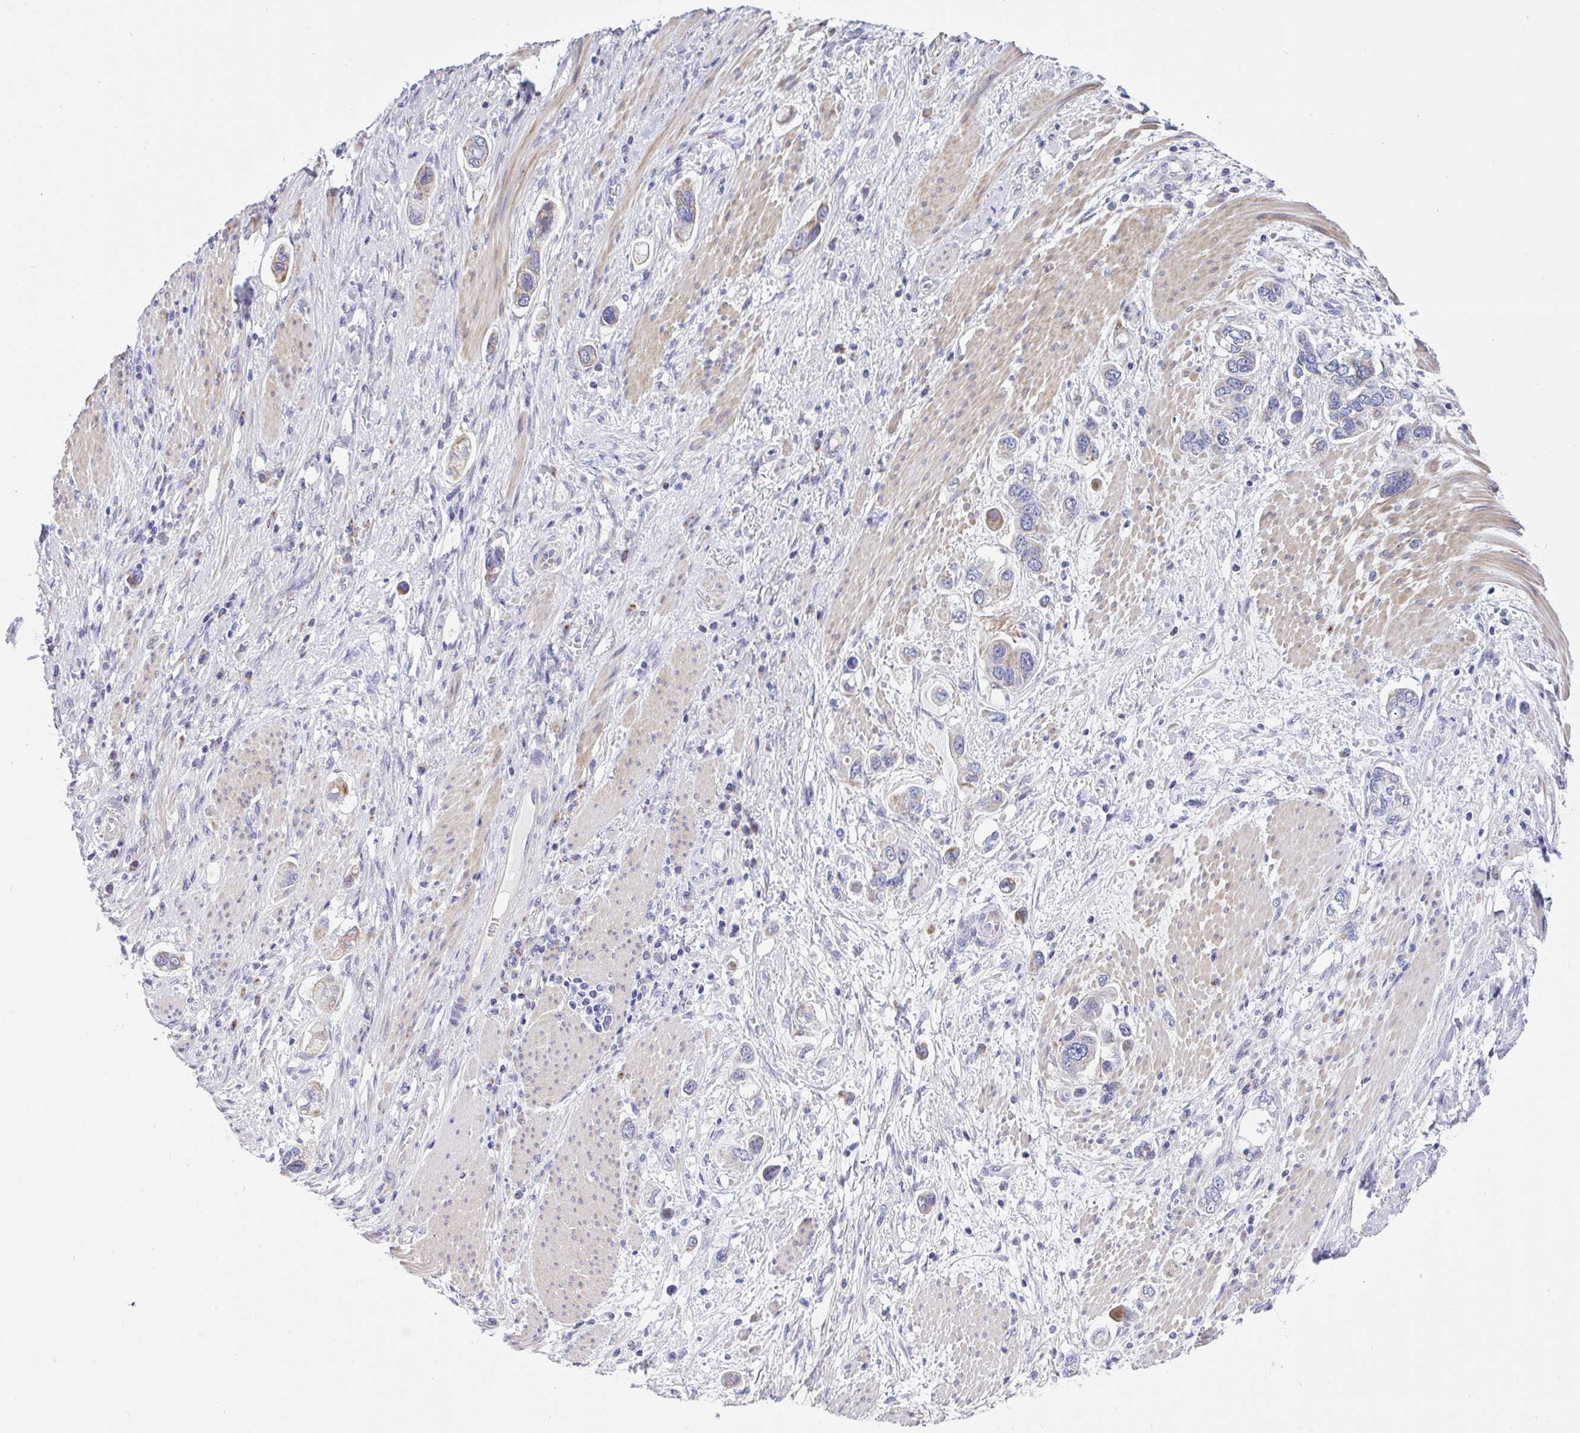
{"staining": {"intensity": "weak", "quantity": "<25%", "location": "cytoplasmic/membranous"}, "tissue": "stomach cancer", "cell_type": "Tumor cells", "image_type": "cancer", "snomed": [{"axis": "morphology", "description": "Adenocarcinoma, NOS"}, {"axis": "topography", "description": "Stomach, lower"}], "caption": "High power microscopy image of an immunohistochemistry (IHC) image of stomach adenocarcinoma, revealing no significant staining in tumor cells.", "gene": "NTN1", "patient": {"sex": "female", "age": 93}}